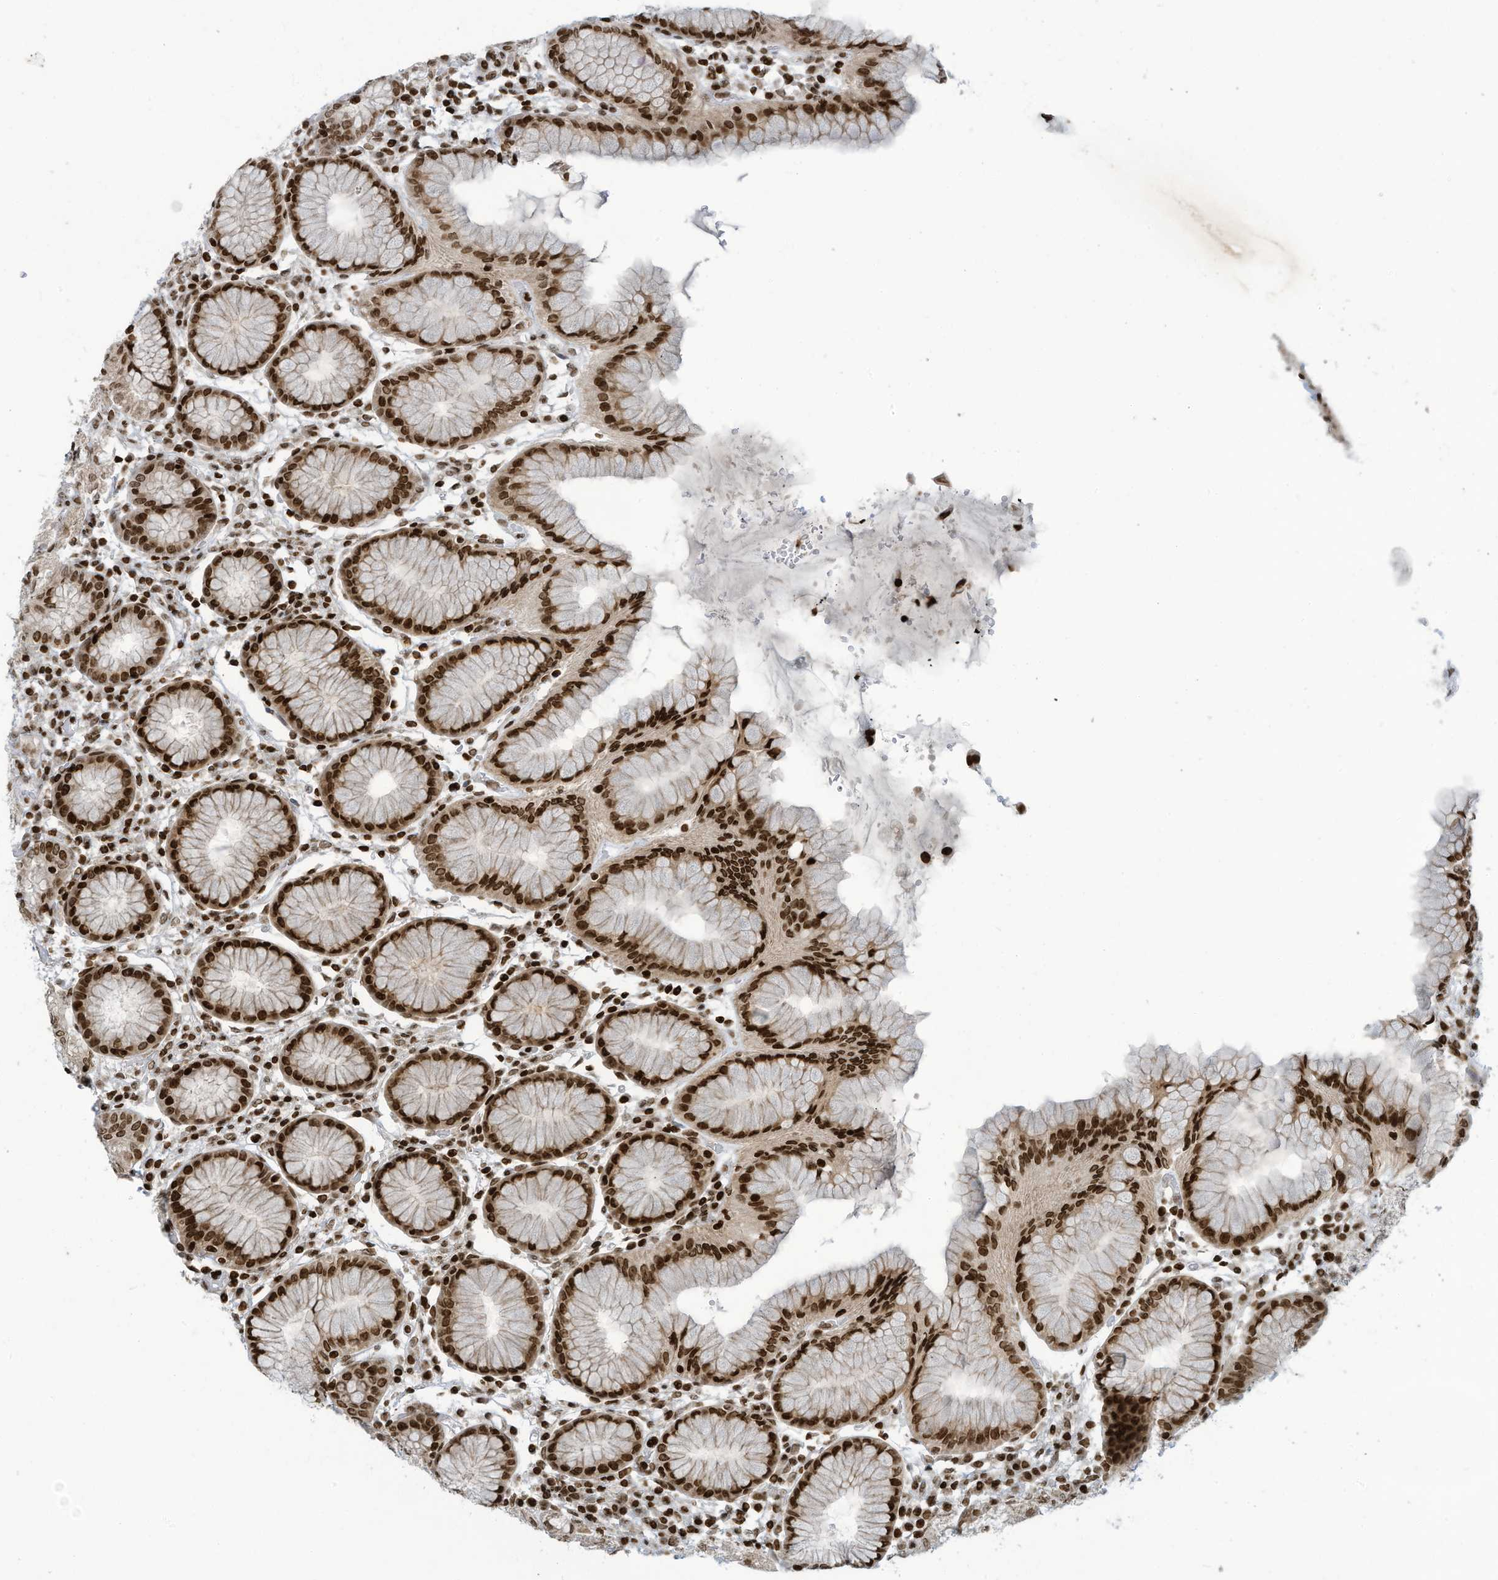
{"staining": {"intensity": "strong", "quantity": ">75%", "location": "cytoplasmic/membranous,nuclear"}, "tissue": "stomach", "cell_type": "Glandular cells", "image_type": "normal", "snomed": [{"axis": "morphology", "description": "Normal tissue, NOS"}, {"axis": "topography", "description": "Stomach"}, {"axis": "topography", "description": "Stomach, lower"}], "caption": "IHC micrograph of normal stomach stained for a protein (brown), which exhibits high levels of strong cytoplasmic/membranous,nuclear positivity in approximately >75% of glandular cells.", "gene": "ADI1", "patient": {"sex": "female", "age": 56}}